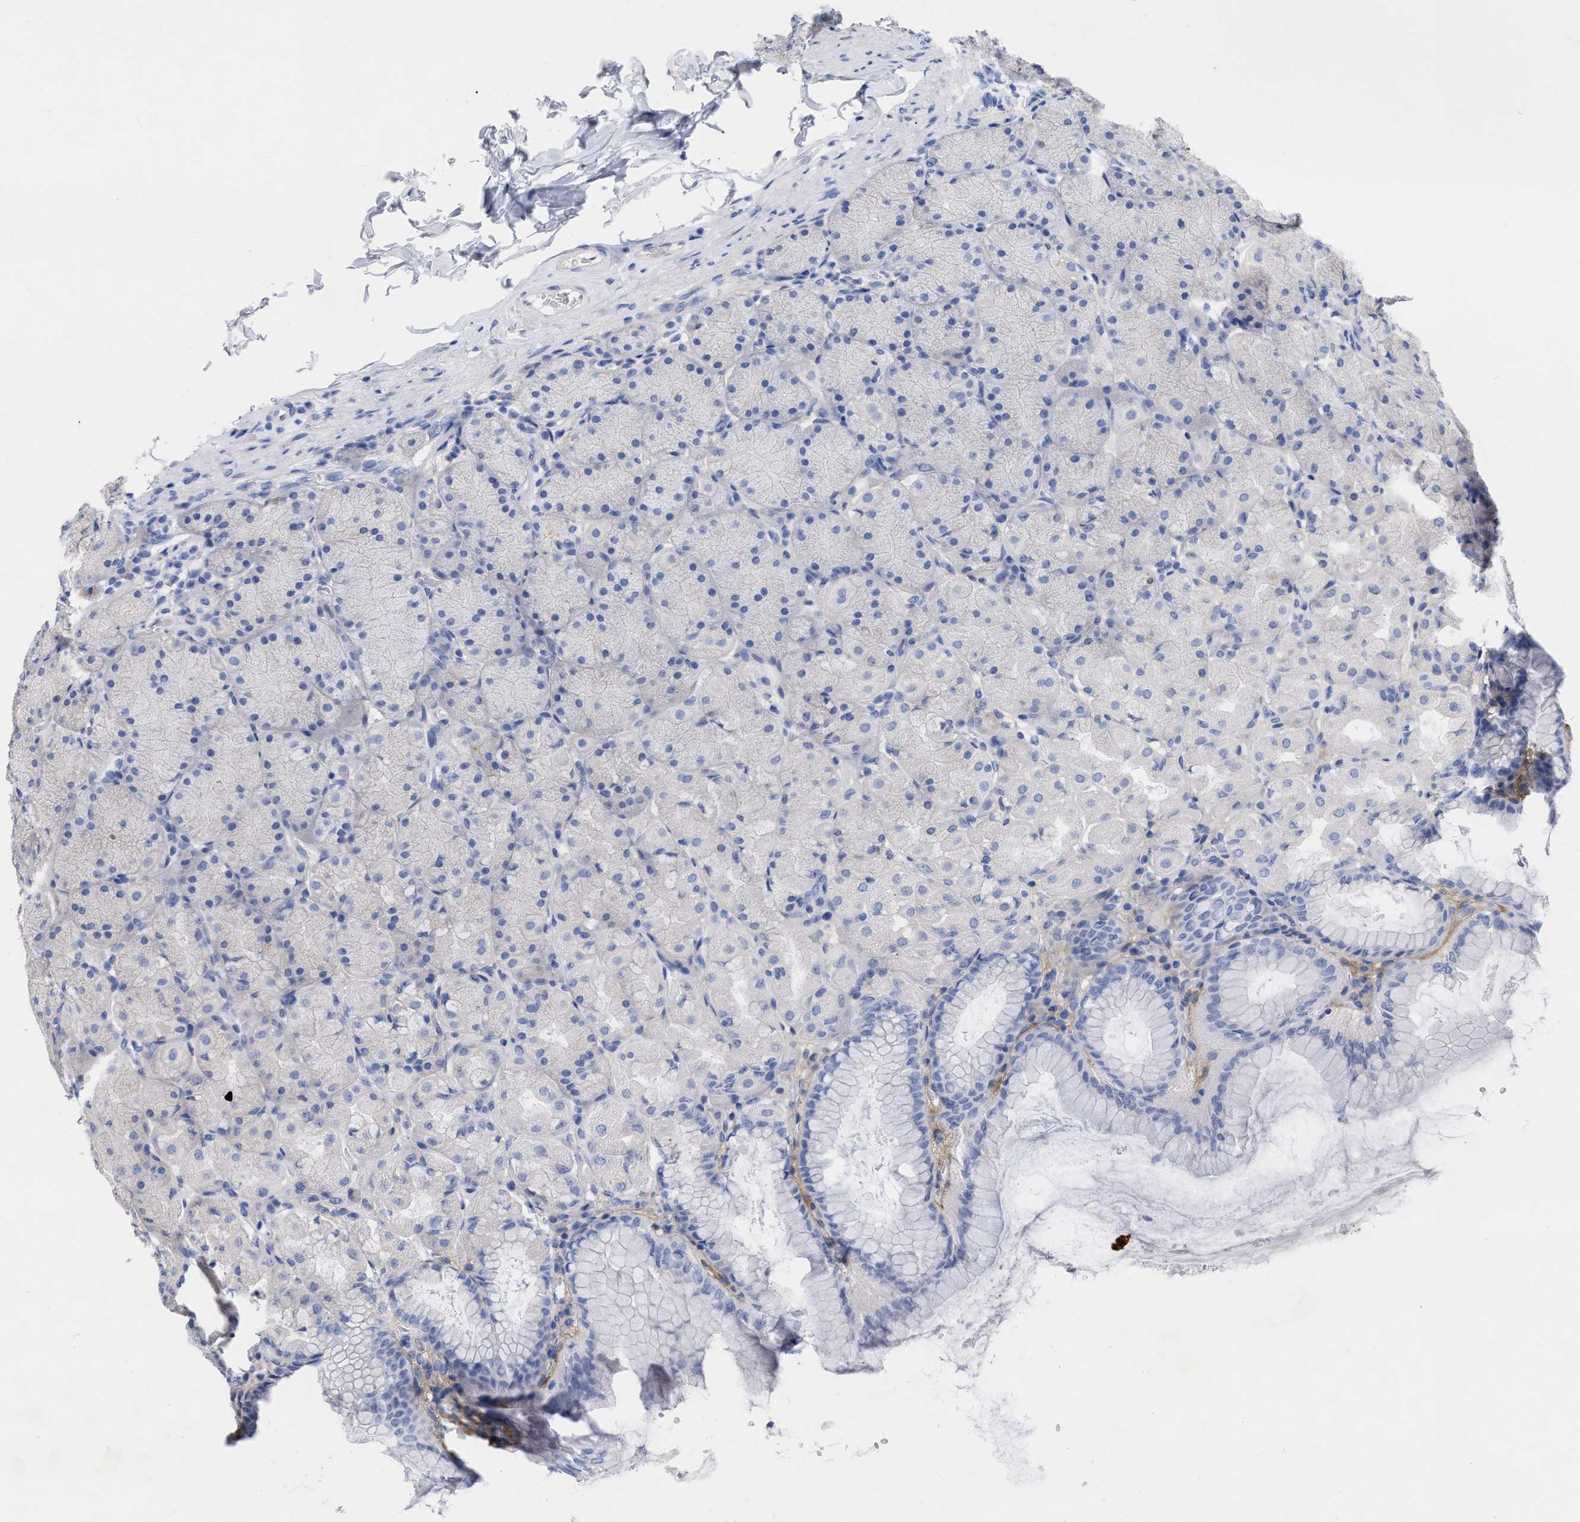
{"staining": {"intensity": "negative", "quantity": "none", "location": "none"}, "tissue": "stomach", "cell_type": "Glandular cells", "image_type": "normal", "snomed": [{"axis": "morphology", "description": "Normal tissue, NOS"}, {"axis": "topography", "description": "Stomach, upper"}], "caption": "IHC micrograph of unremarkable stomach: human stomach stained with DAB (3,3'-diaminobenzidine) shows no significant protein staining in glandular cells.", "gene": "HAPLN1", "patient": {"sex": "female", "age": 56}}